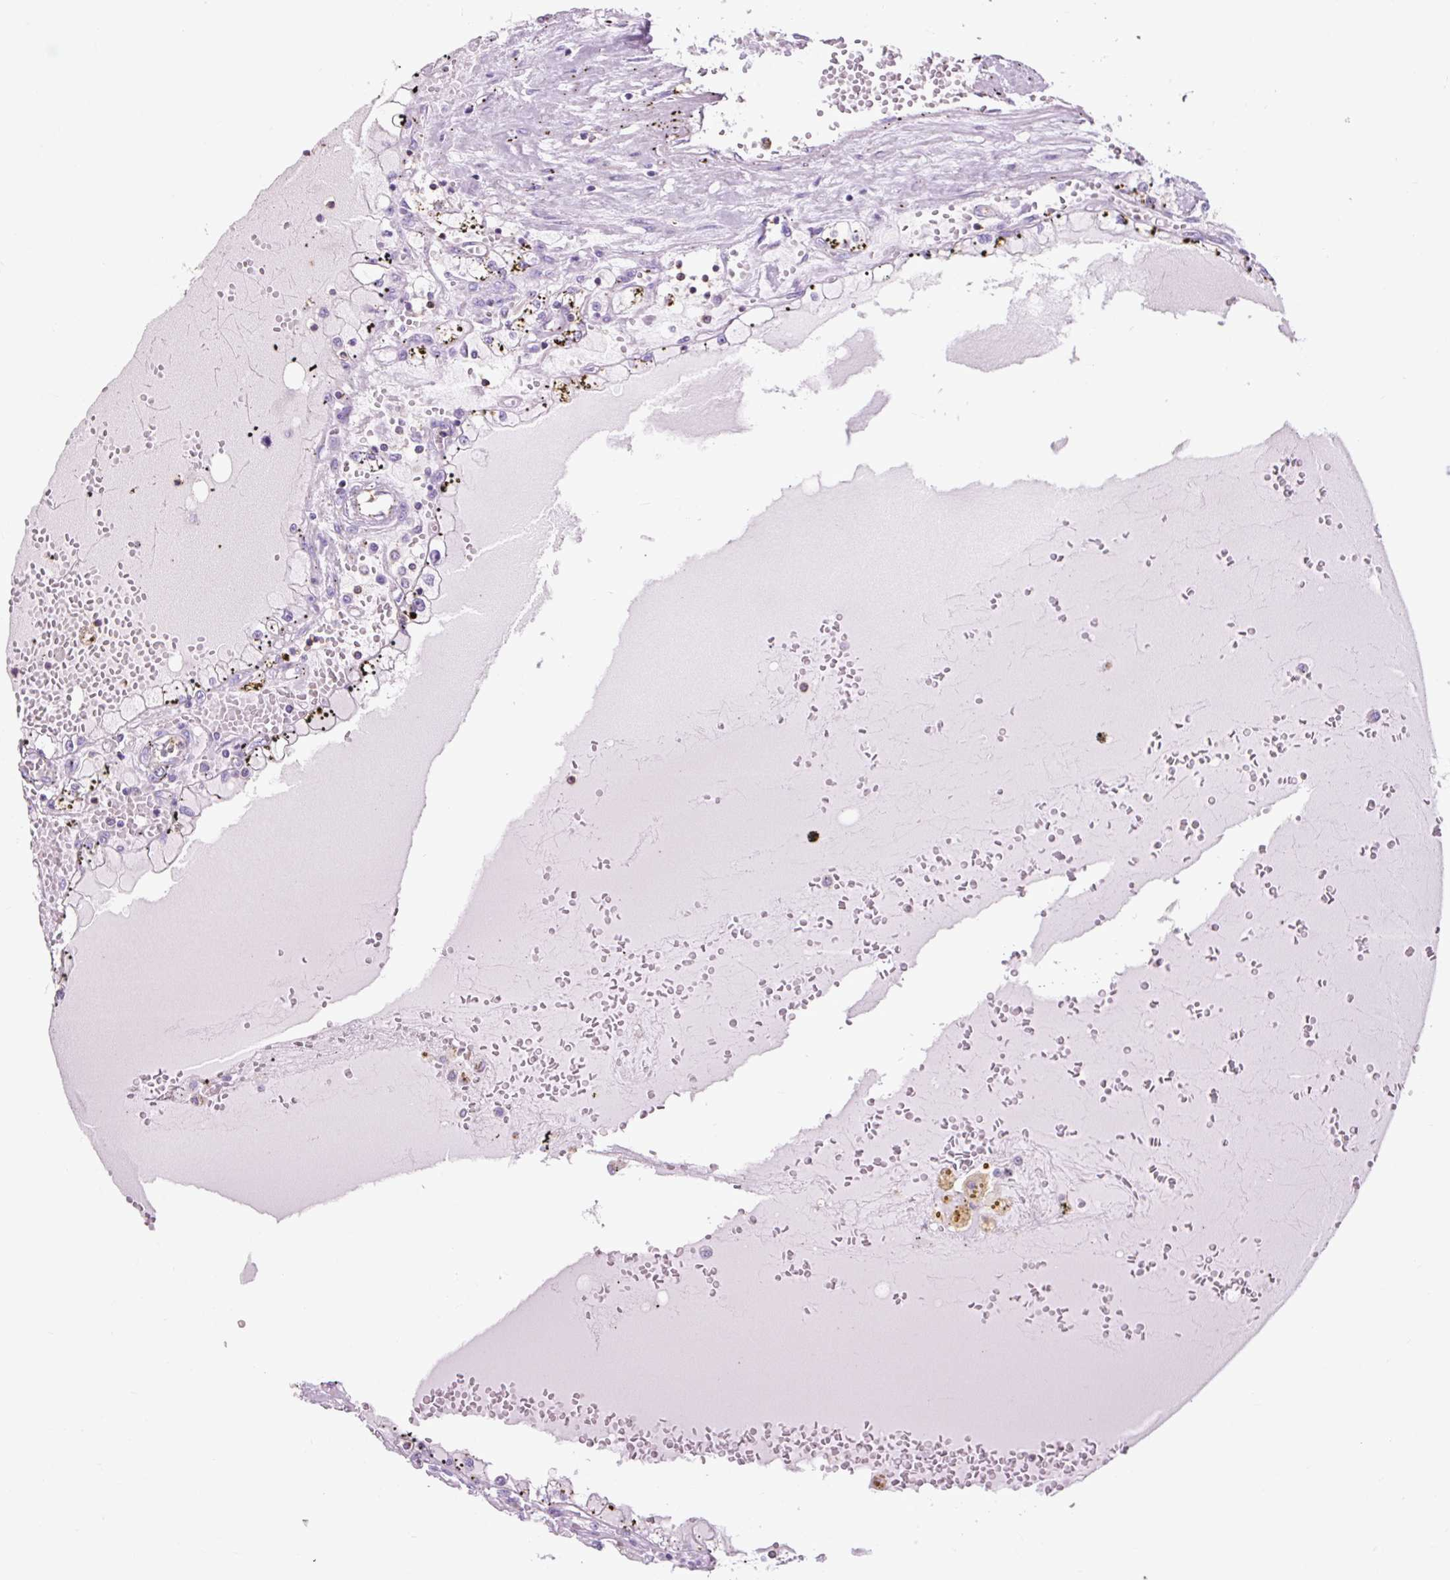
{"staining": {"intensity": "negative", "quantity": "none", "location": "none"}, "tissue": "renal cancer", "cell_type": "Tumor cells", "image_type": "cancer", "snomed": [{"axis": "morphology", "description": "Adenocarcinoma, NOS"}, {"axis": "topography", "description": "Kidney"}], "caption": "The photomicrograph displays no significant positivity in tumor cells of renal cancer (adenocarcinoma). (DAB (3,3'-diaminobenzidine) immunohistochemistry (IHC) with hematoxylin counter stain).", "gene": "OR10A7", "patient": {"sex": "male", "age": 56}}